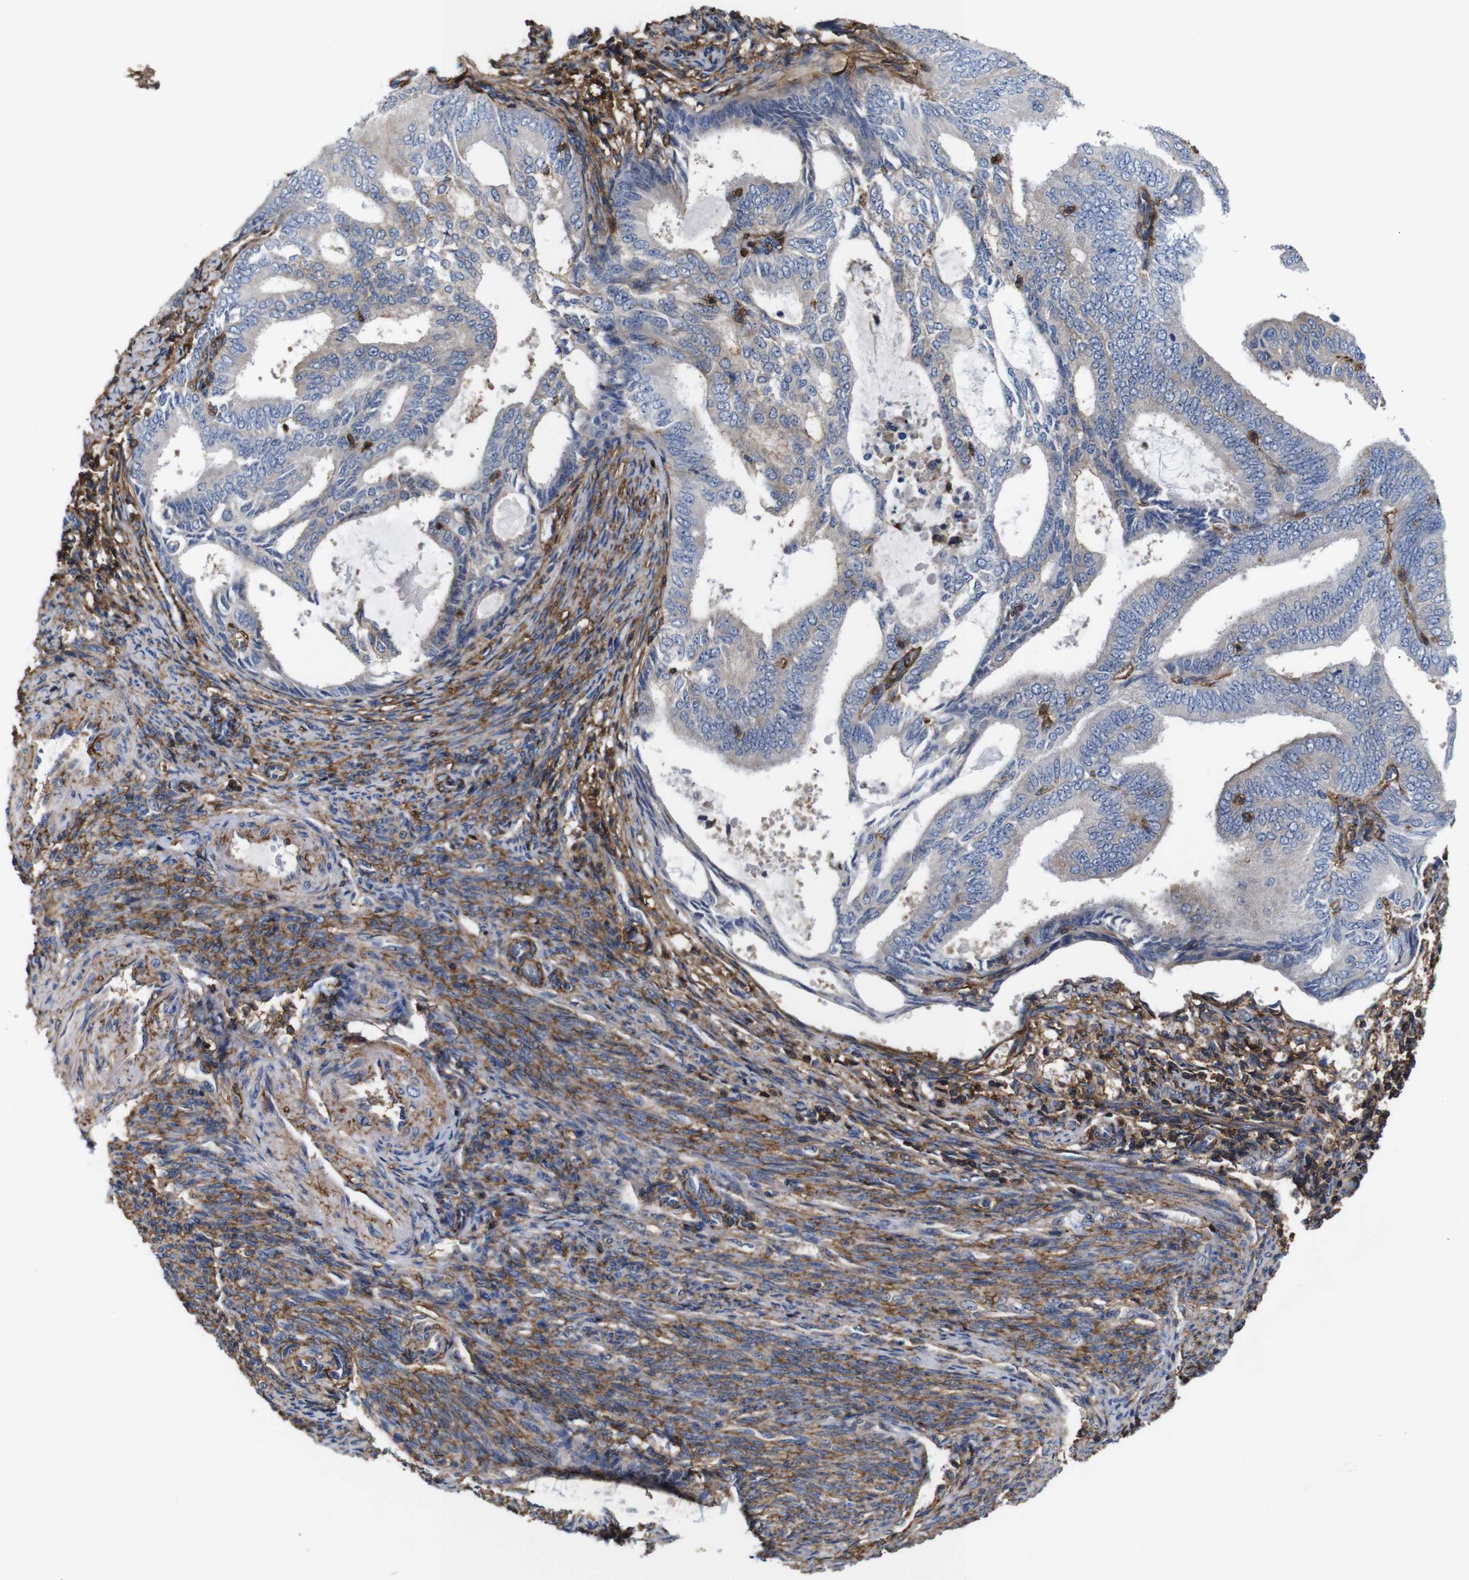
{"staining": {"intensity": "negative", "quantity": "none", "location": "none"}, "tissue": "endometrial cancer", "cell_type": "Tumor cells", "image_type": "cancer", "snomed": [{"axis": "morphology", "description": "Adenocarcinoma, NOS"}, {"axis": "topography", "description": "Endometrium"}], "caption": "An immunohistochemistry (IHC) photomicrograph of endometrial adenocarcinoma is shown. There is no staining in tumor cells of endometrial adenocarcinoma.", "gene": "PI4KA", "patient": {"sex": "female", "age": 58}}